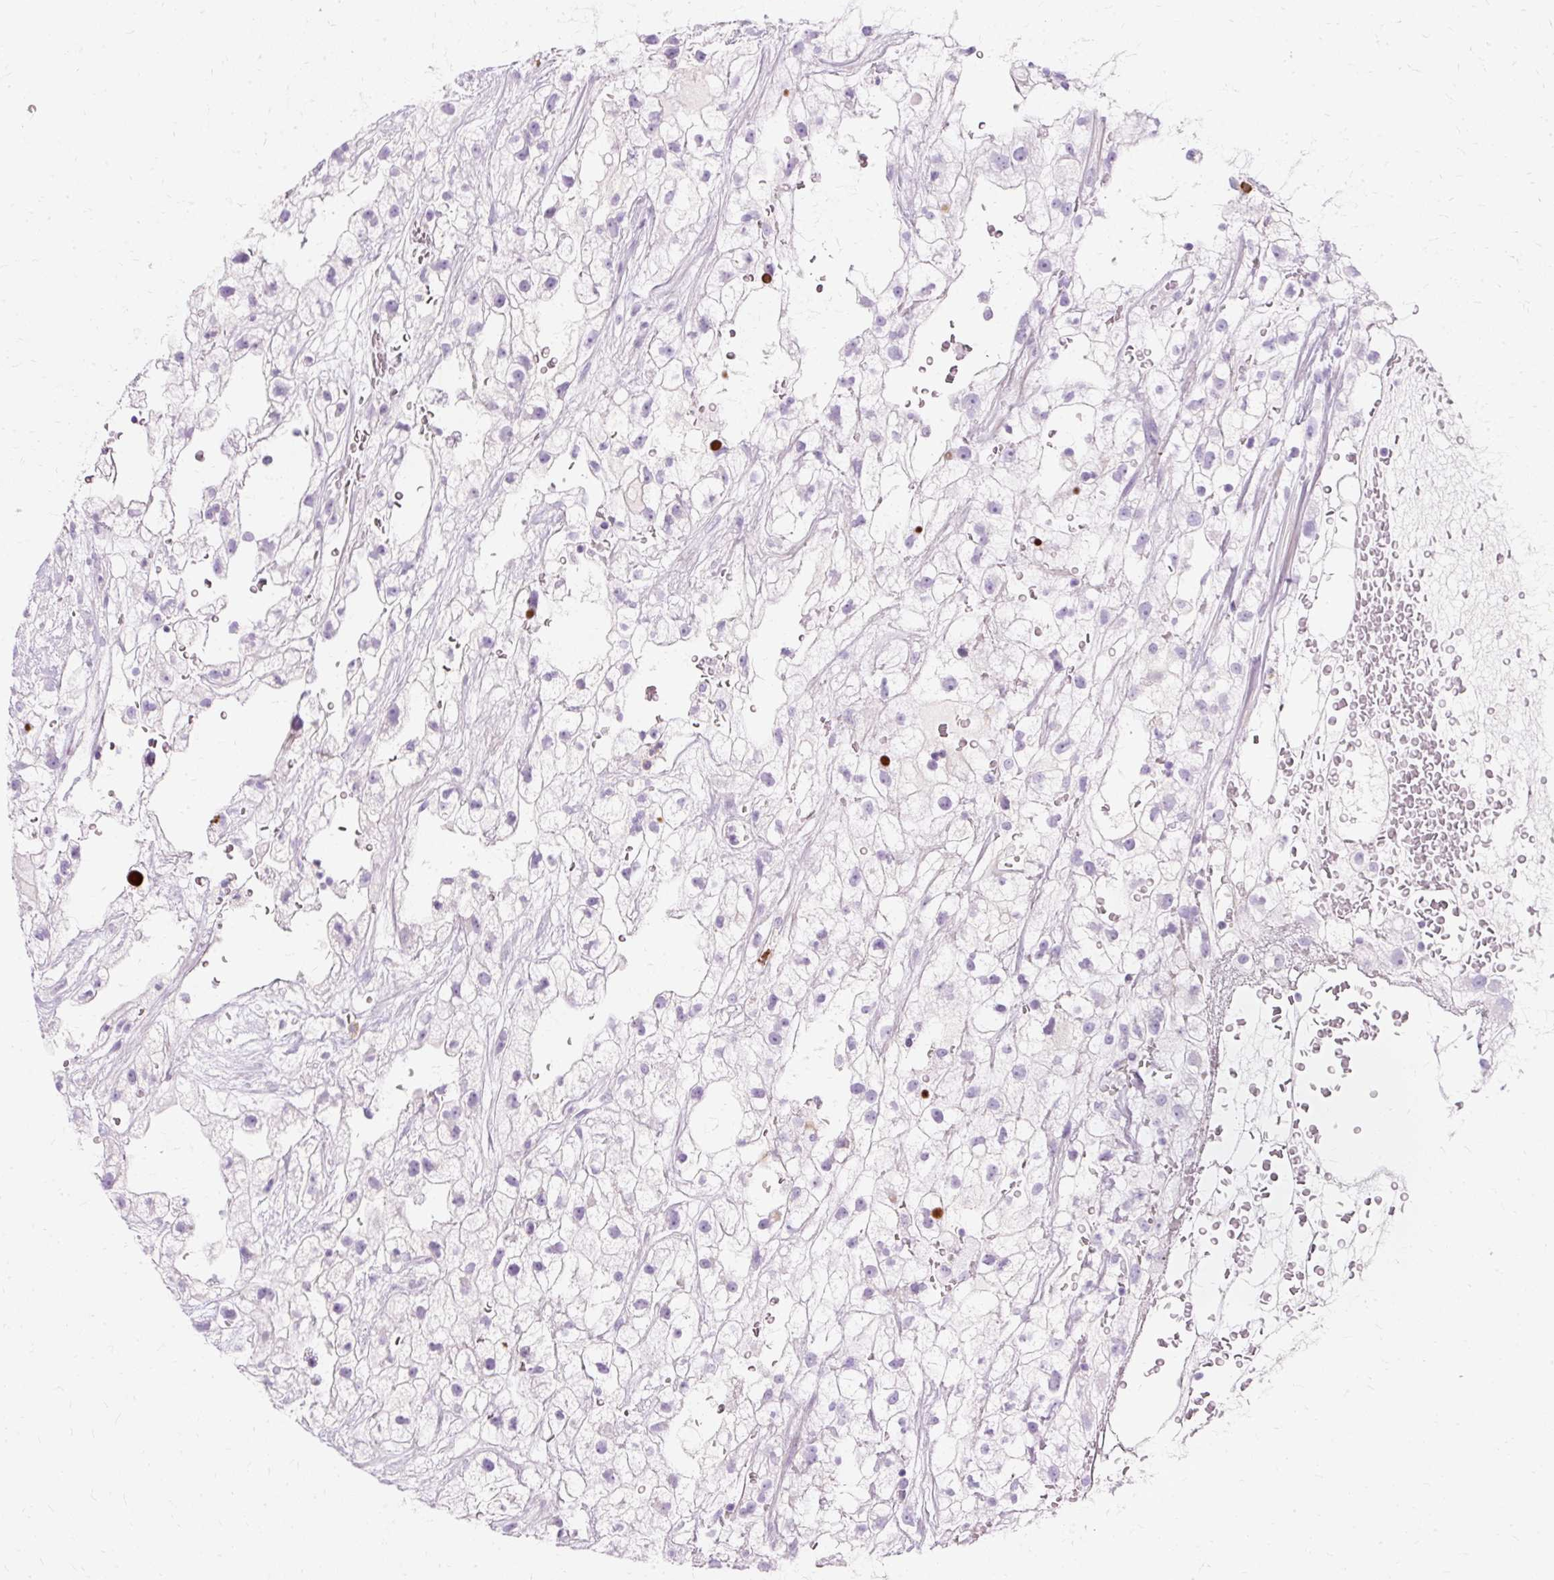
{"staining": {"intensity": "negative", "quantity": "none", "location": "none"}, "tissue": "renal cancer", "cell_type": "Tumor cells", "image_type": "cancer", "snomed": [{"axis": "morphology", "description": "Adenocarcinoma, NOS"}, {"axis": "topography", "description": "Kidney"}], "caption": "Tumor cells are negative for brown protein staining in renal cancer (adenocarcinoma). The staining is performed using DAB brown chromogen with nuclei counter-stained in using hematoxylin.", "gene": "DEFA1", "patient": {"sex": "male", "age": 59}}